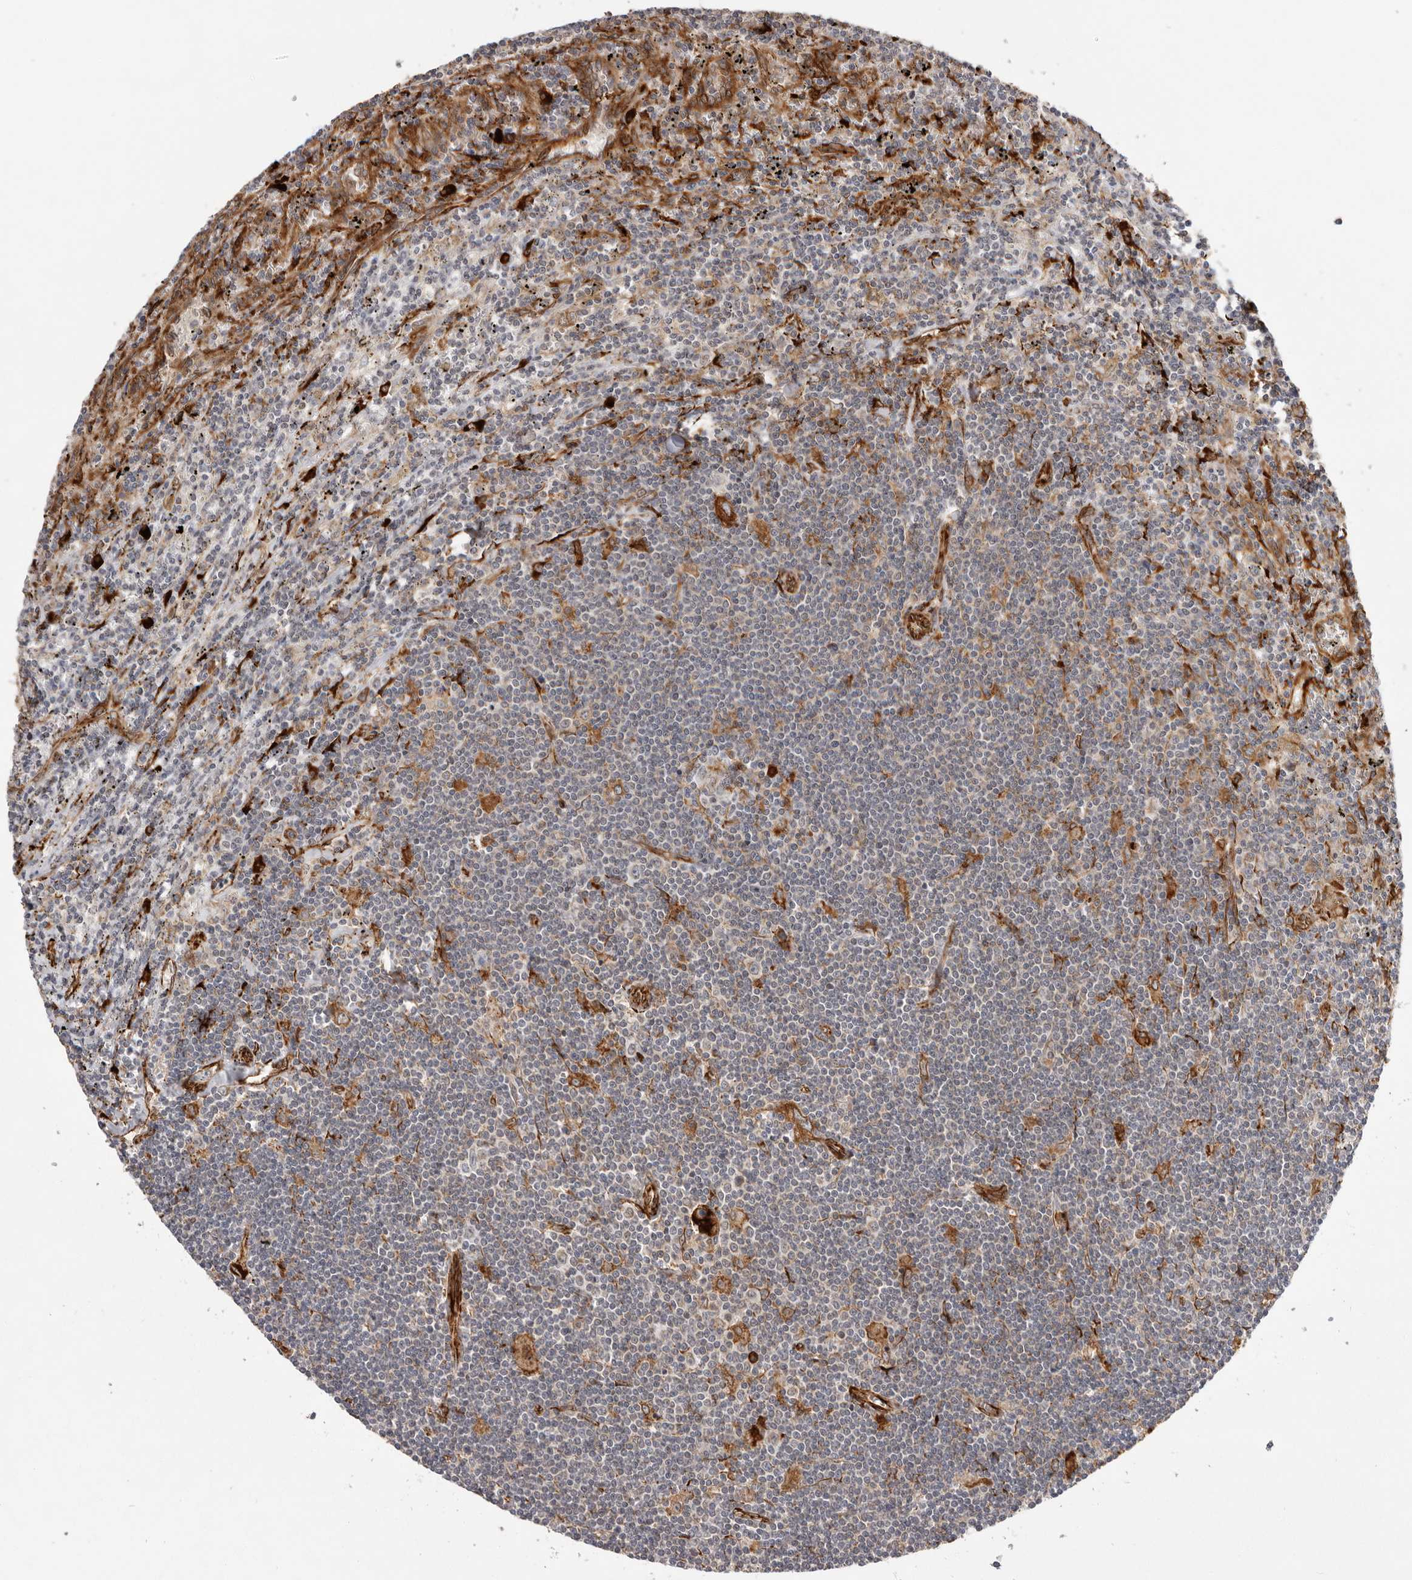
{"staining": {"intensity": "negative", "quantity": "none", "location": "none"}, "tissue": "lymphoma", "cell_type": "Tumor cells", "image_type": "cancer", "snomed": [{"axis": "morphology", "description": "Malignant lymphoma, non-Hodgkin's type, Low grade"}, {"axis": "topography", "description": "Spleen"}], "caption": "An immunohistochemistry (IHC) histopathology image of lymphoma is shown. There is no staining in tumor cells of lymphoma.", "gene": "WDTC1", "patient": {"sex": "male", "age": 76}}